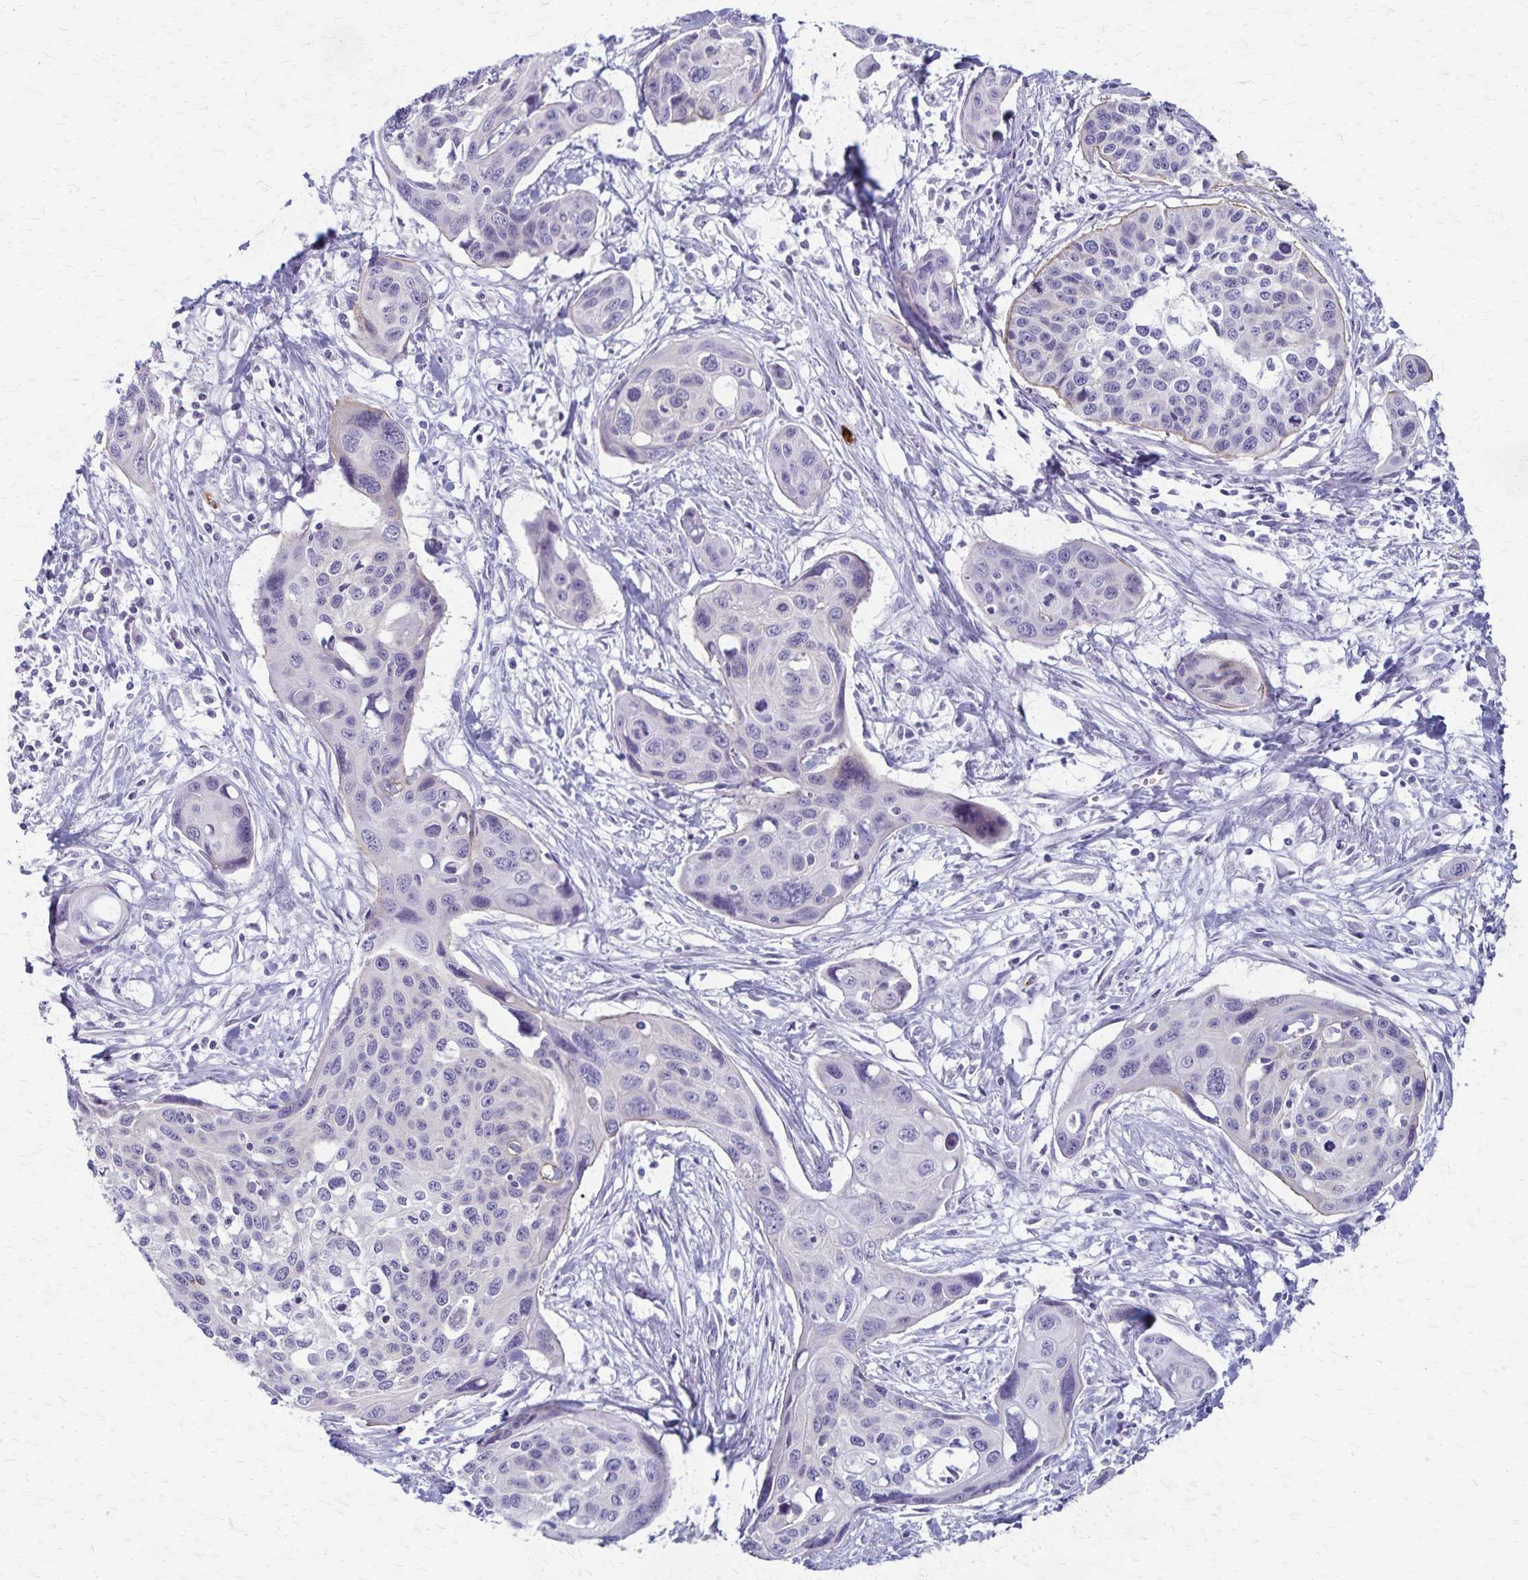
{"staining": {"intensity": "negative", "quantity": "none", "location": "none"}, "tissue": "cervical cancer", "cell_type": "Tumor cells", "image_type": "cancer", "snomed": [{"axis": "morphology", "description": "Squamous cell carcinoma, NOS"}, {"axis": "topography", "description": "Cervix"}], "caption": "Human cervical cancer (squamous cell carcinoma) stained for a protein using IHC shows no staining in tumor cells.", "gene": "RASL10B", "patient": {"sex": "female", "age": 31}}